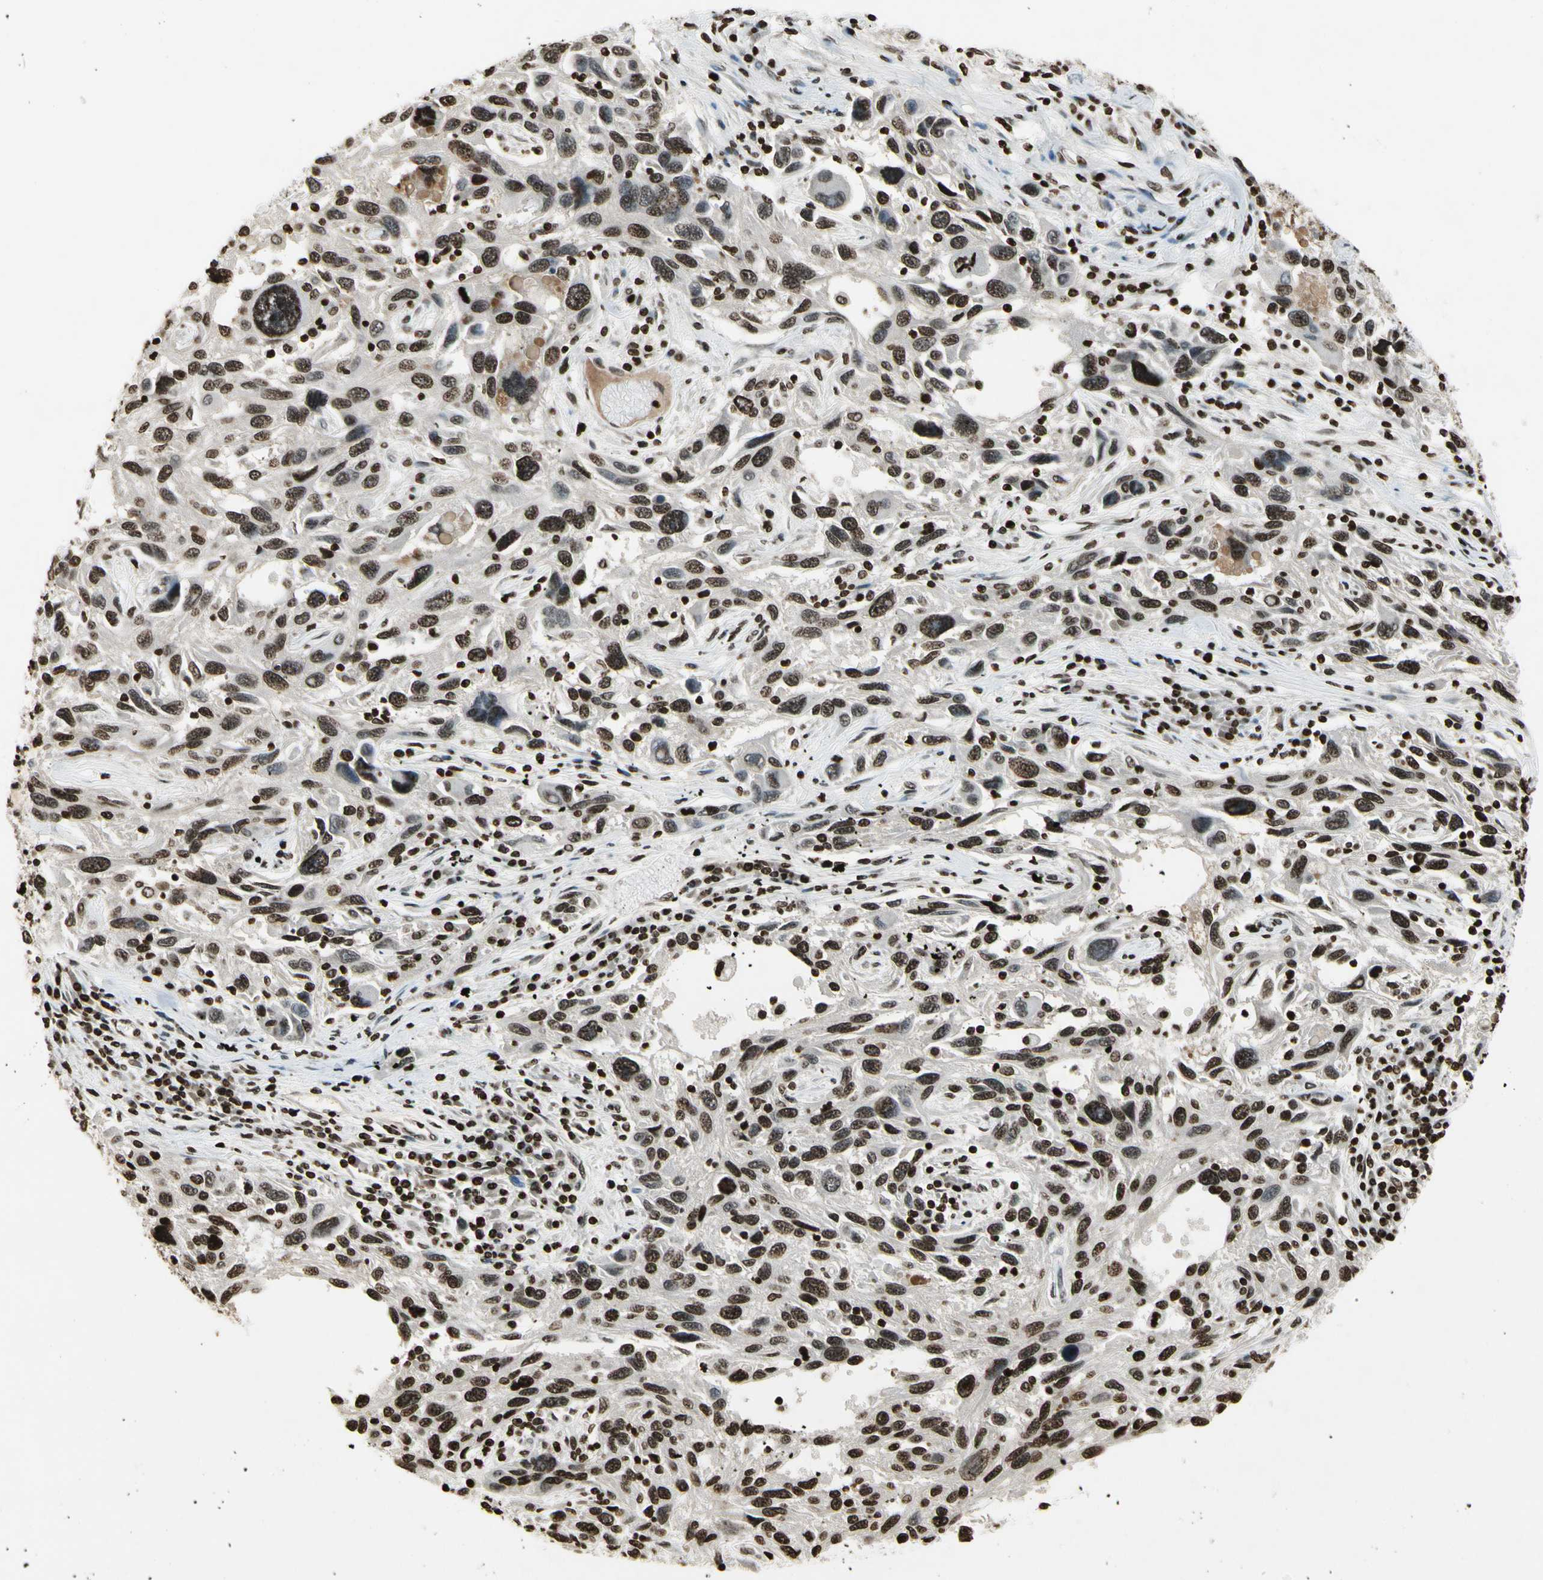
{"staining": {"intensity": "moderate", "quantity": ">75%", "location": "nuclear"}, "tissue": "melanoma", "cell_type": "Tumor cells", "image_type": "cancer", "snomed": [{"axis": "morphology", "description": "Malignant melanoma, NOS"}, {"axis": "topography", "description": "Skin"}], "caption": "Immunohistochemical staining of melanoma exhibits medium levels of moderate nuclear expression in approximately >75% of tumor cells.", "gene": "RORA", "patient": {"sex": "male", "age": 53}}